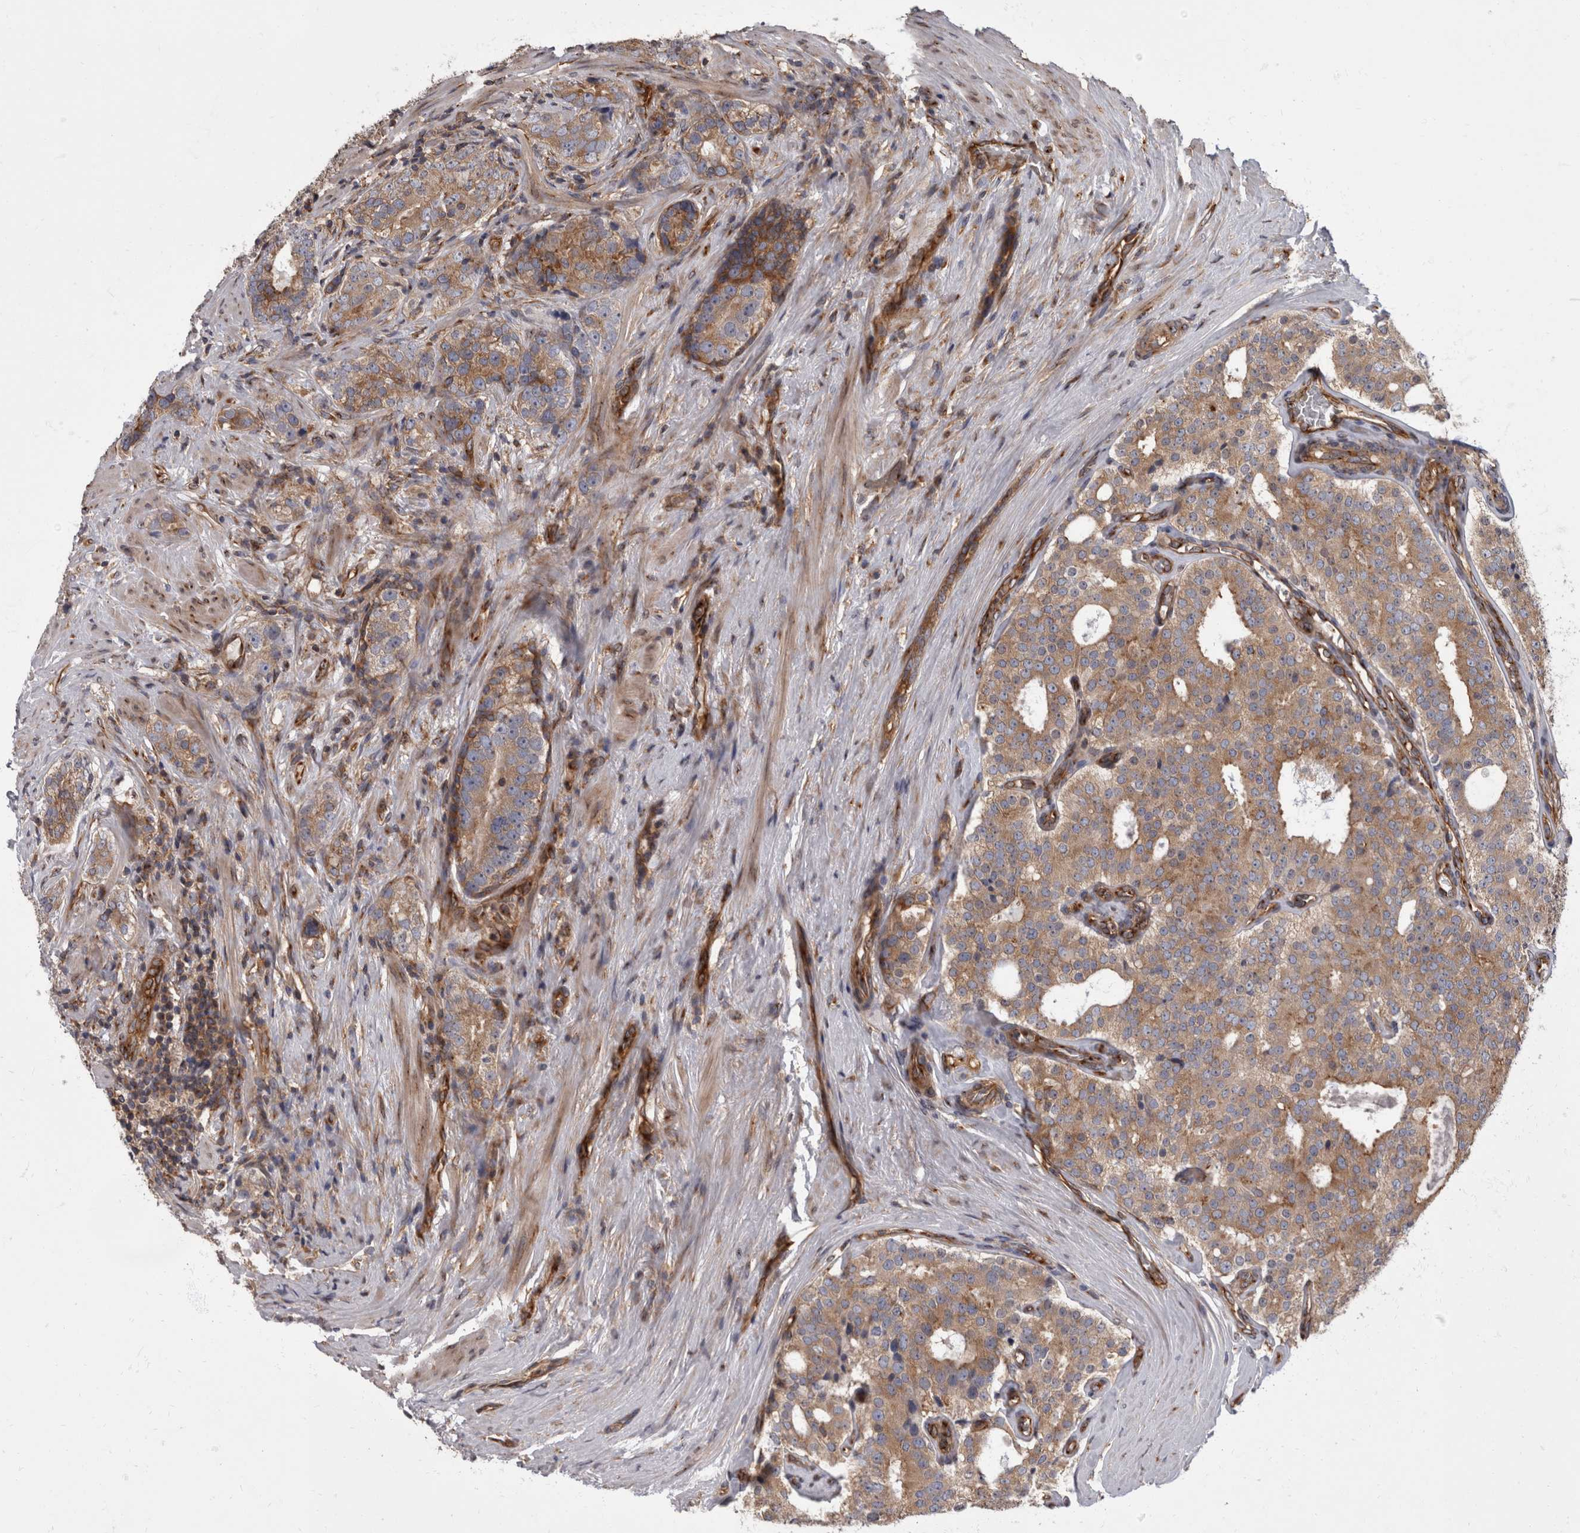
{"staining": {"intensity": "moderate", "quantity": ">75%", "location": "cytoplasmic/membranous"}, "tissue": "prostate cancer", "cell_type": "Tumor cells", "image_type": "cancer", "snomed": [{"axis": "morphology", "description": "Adenocarcinoma, High grade"}, {"axis": "topography", "description": "Prostate"}], "caption": "Prostate cancer (adenocarcinoma (high-grade)) stained for a protein shows moderate cytoplasmic/membranous positivity in tumor cells.", "gene": "HOOK3", "patient": {"sex": "male", "age": 56}}